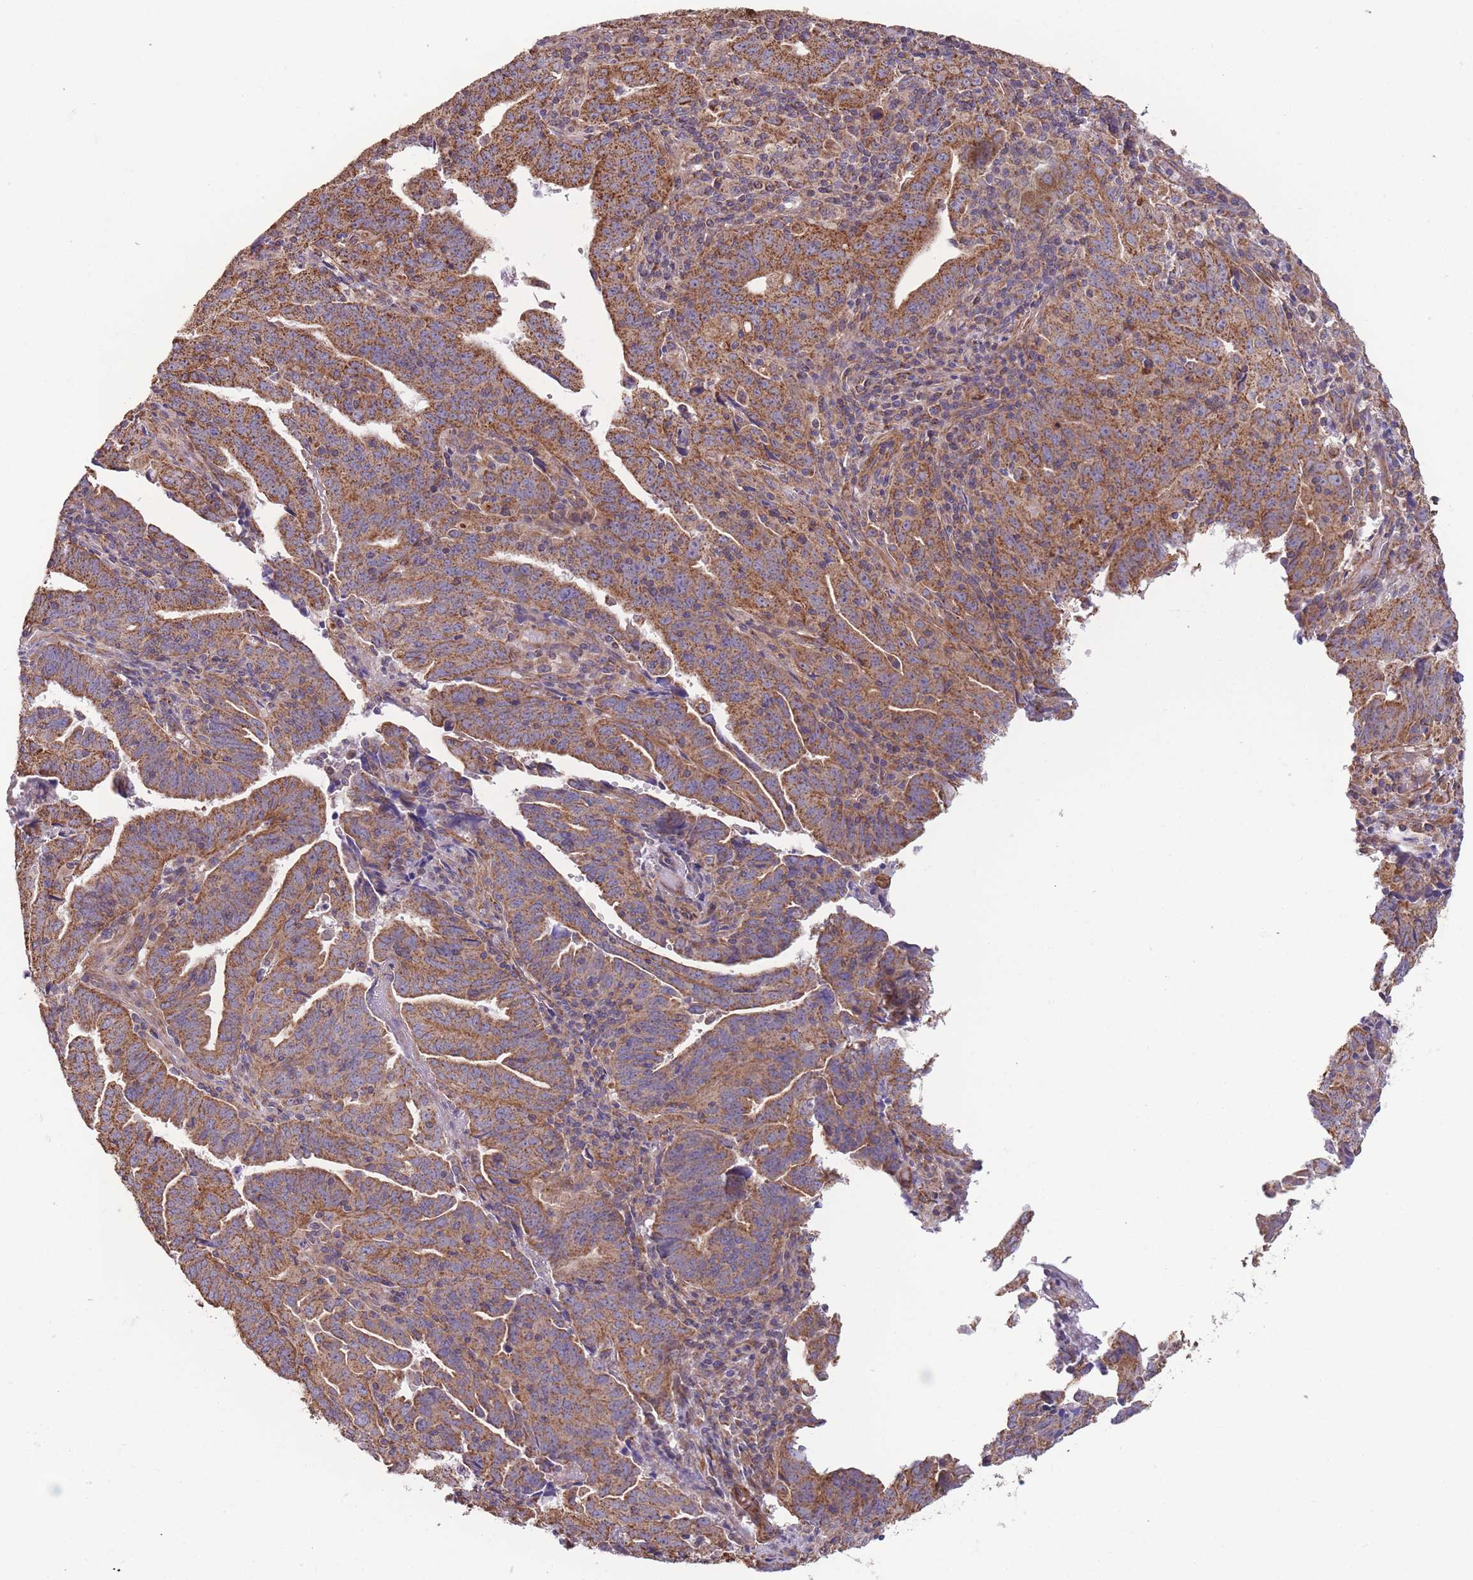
{"staining": {"intensity": "strong", "quantity": ">75%", "location": "cytoplasmic/membranous"}, "tissue": "endometrial cancer", "cell_type": "Tumor cells", "image_type": "cancer", "snomed": [{"axis": "morphology", "description": "Adenocarcinoma, NOS"}, {"axis": "topography", "description": "Endometrium"}], "caption": "Immunohistochemical staining of endometrial cancer reveals strong cytoplasmic/membranous protein expression in approximately >75% of tumor cells.", "gene": "KIF16B", "patient": {"sex": "female", "age": 60}}